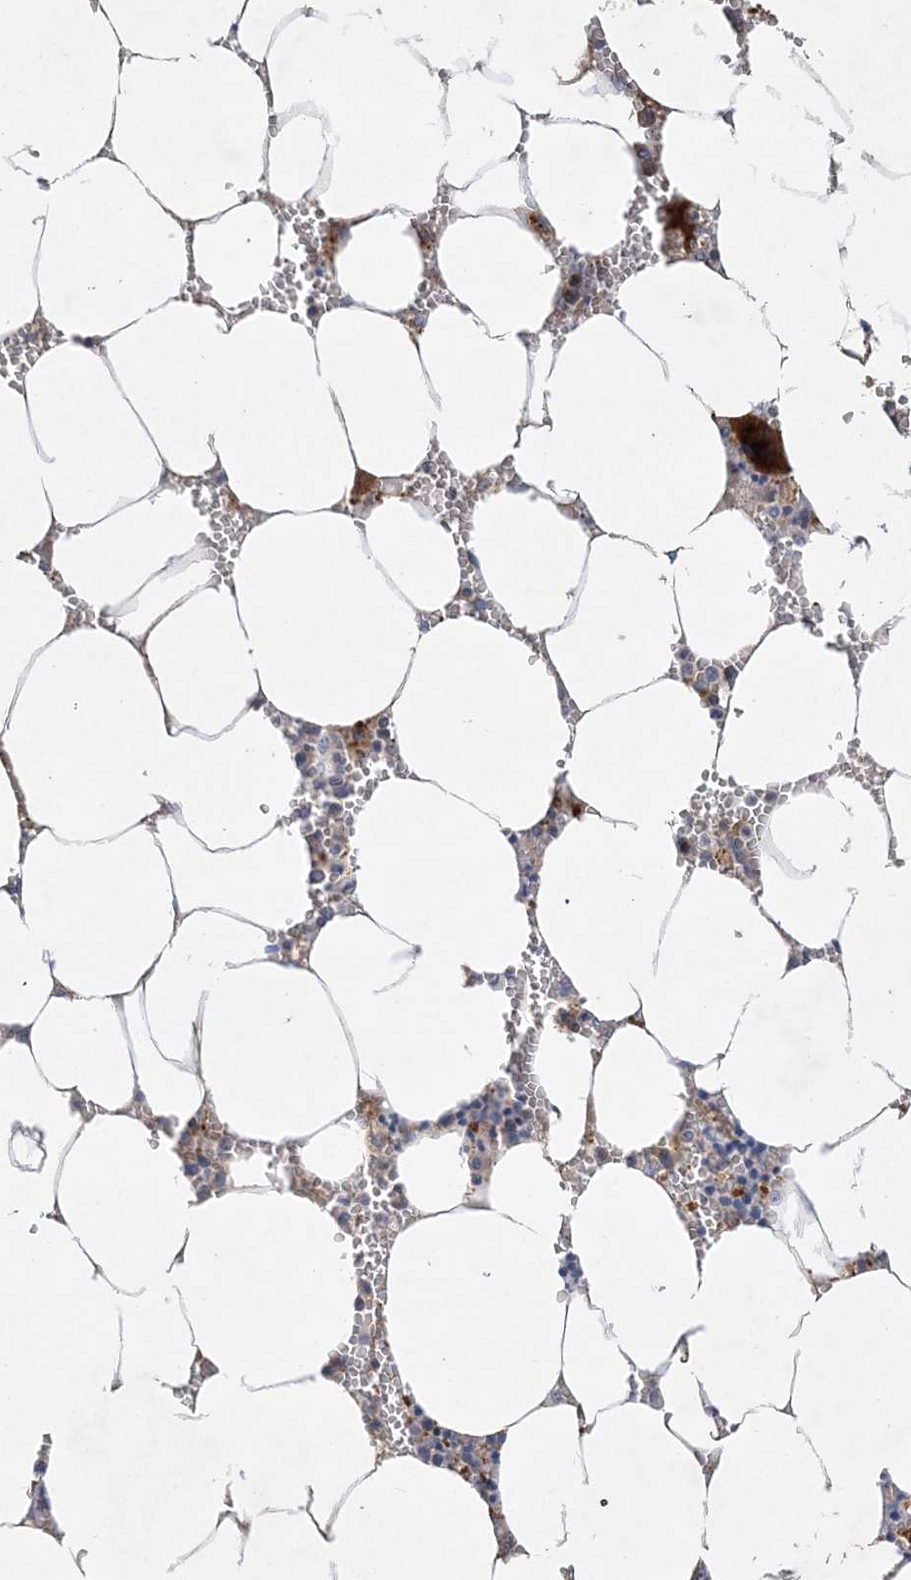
{"staining": {"intensity": "strong", "quantity": "<25%", "location": "cytoplasmic/membranous"}, "tissue": "bone marrow", "cell_type": "Hematopoietic cells", "image_type": "normal", "snomed": [{"axis": "morphology", "description": "Normal tissue, NOS"}, {"axis": "topography", "description": "Bone marrow"}], "caption": "An IHC micrograph of unremarkable tissue is shown. Protein staining in brown labels strong cytoplasmic/membranous positivity in bone marrow within hematopoietic cells.", "gene": "ADCK2", "patient": {"sex": "male", "age": 70}}